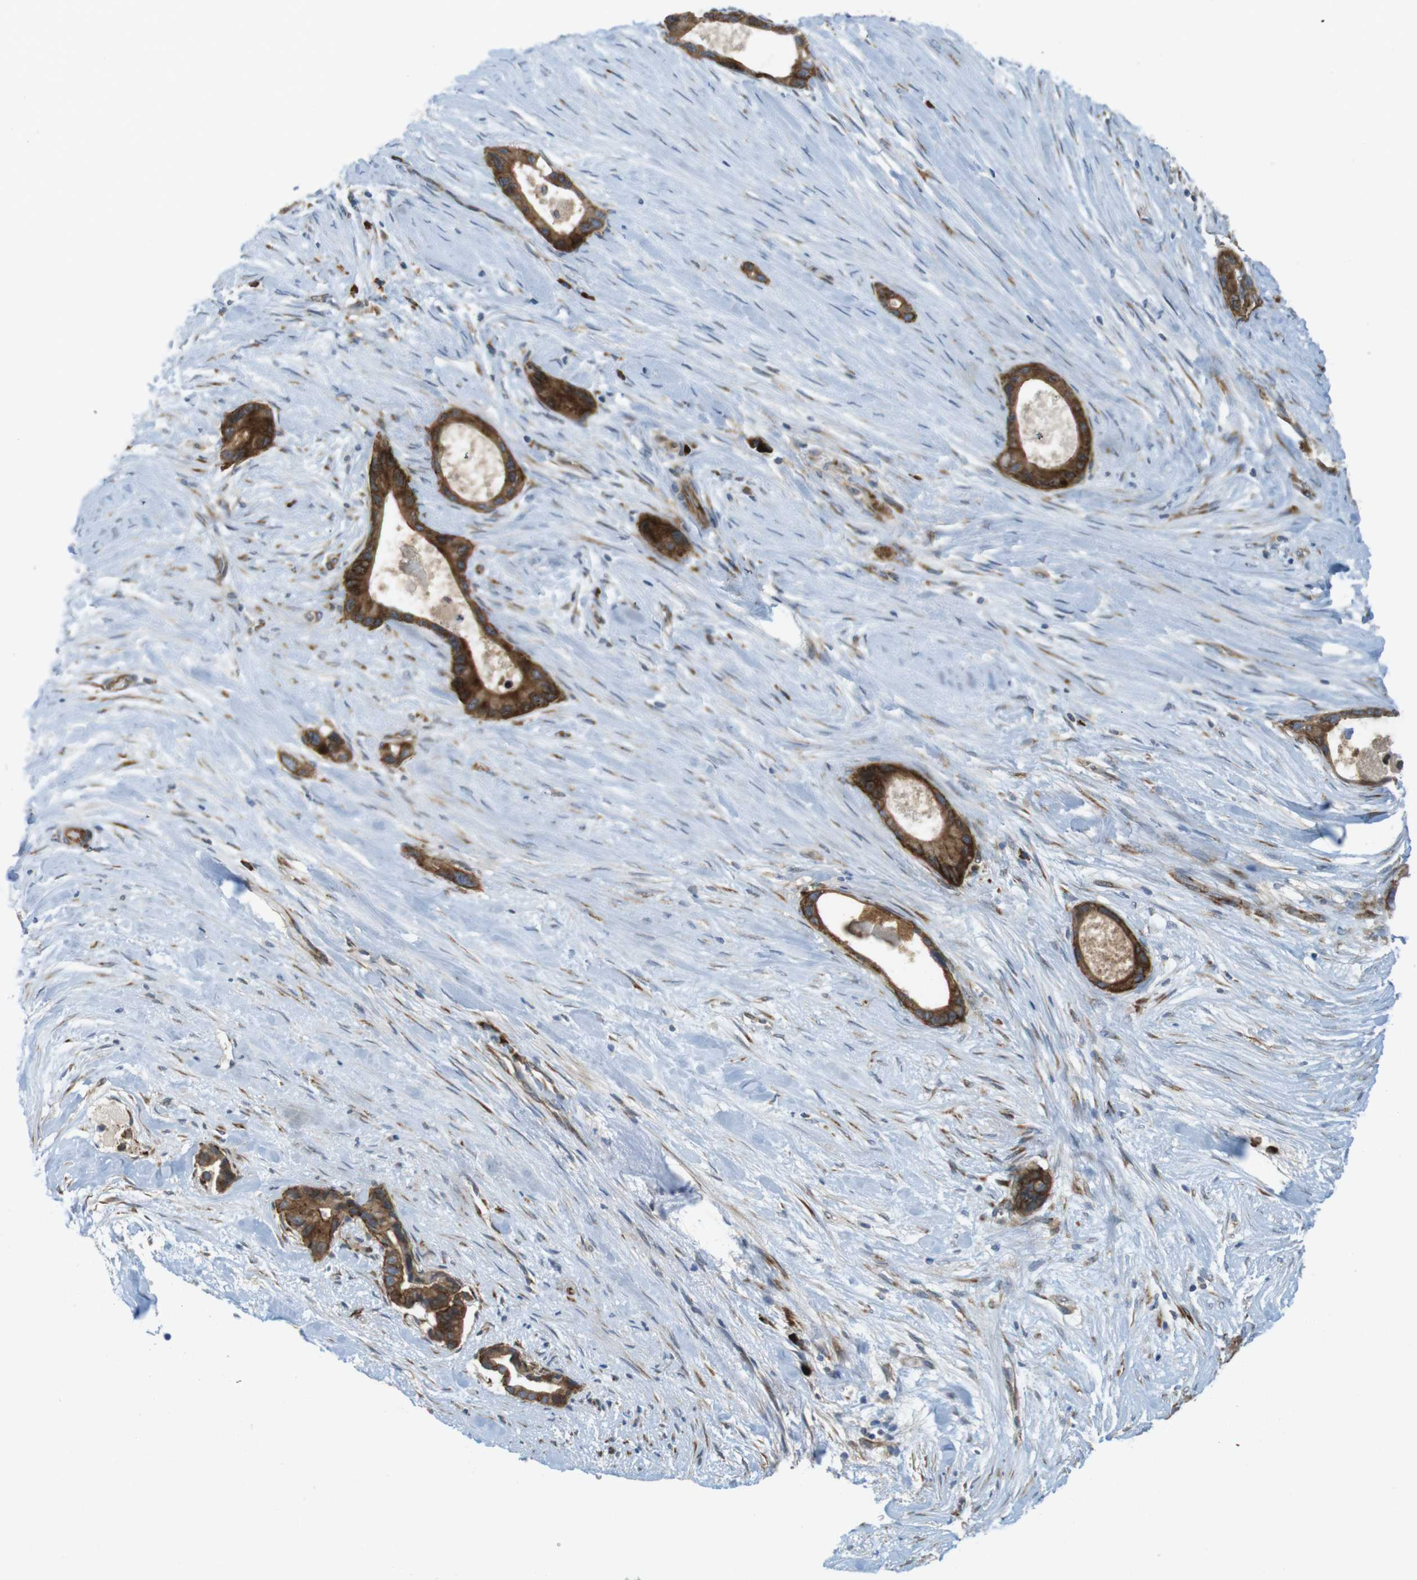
{"staining": {"intensity": "strong", "quantity": ">75%", "location": "cytoplasmic/membranous"}, "tissue": "liver cancer", "cell_type": "Tumor cells", "image_type": "cancer", "snomed": [{"axis": "morphology", "description": "Cholangiocarcinoma"}, {"axis": "topography", "description": "Liver"}], "caption": "This micrograph shows IHC staining of liver cancer (cholangiocarcinoma), with high strong cytoplasmic/membranous expression in about >75% of tumor cells.", "gene": "GJC3", "patient": {"sex": "female", "age": 55}}